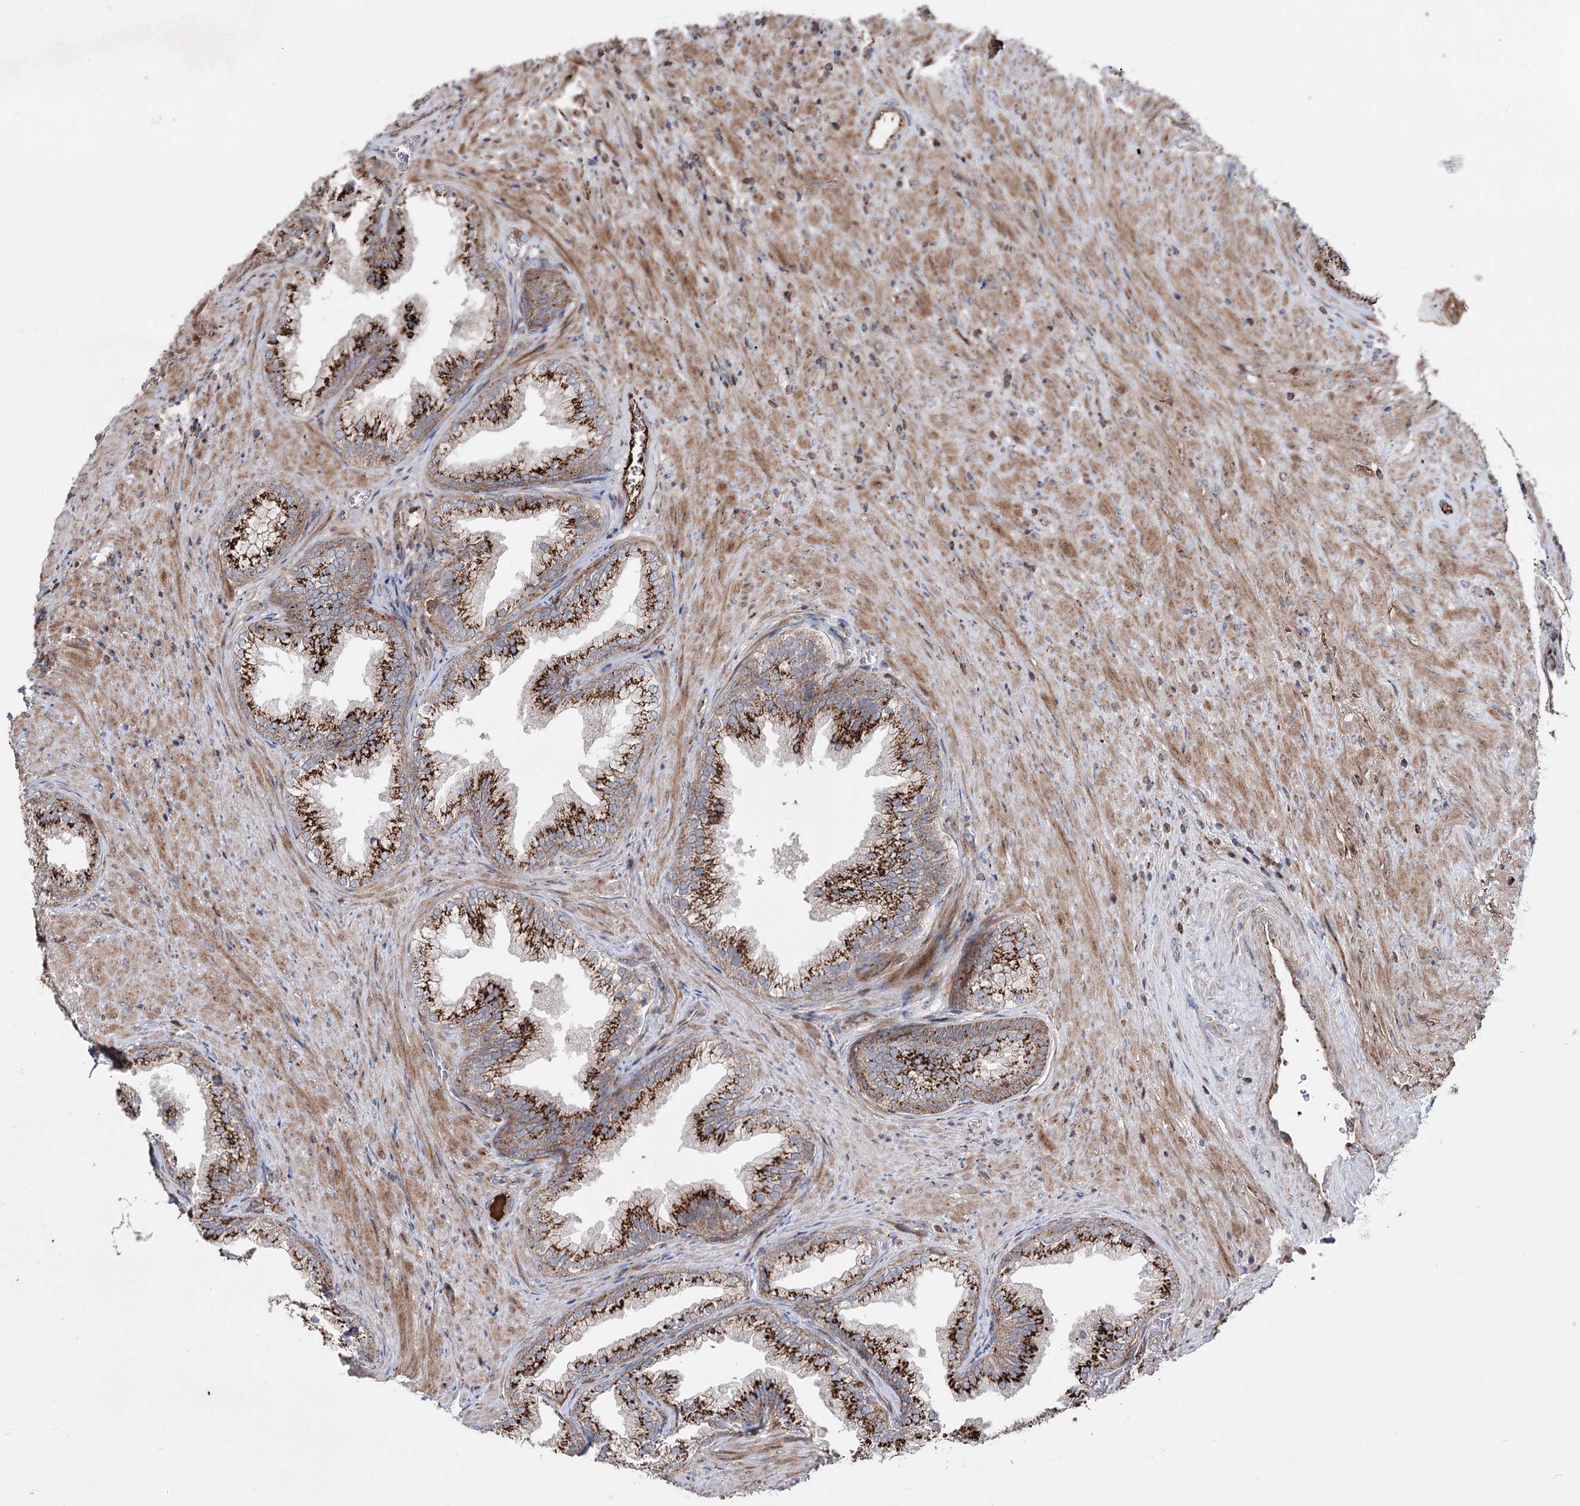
{"staining": {"intensity": "strong", "quantity": ">75%", "location": "cytoplasmic/membranous"}, "tissue": "prostate", "cell_type": "Glandular cells", "image_type": "normal", "snomed": [{"axis": "morphology", "description": "Normal tissue, NOS"}, {"axis": "topography", "description": "Prostate"}], "caption": "Immunohistochemical staining of normal human prostate reveals strong cytoplasmic/membranous protein staining in about >75% of glandular cells. (DAB IHC with brightfield microscopy, high magnification).", "gene": "ARHGAP20", "patient": {"sex": "male", "age": 76}}